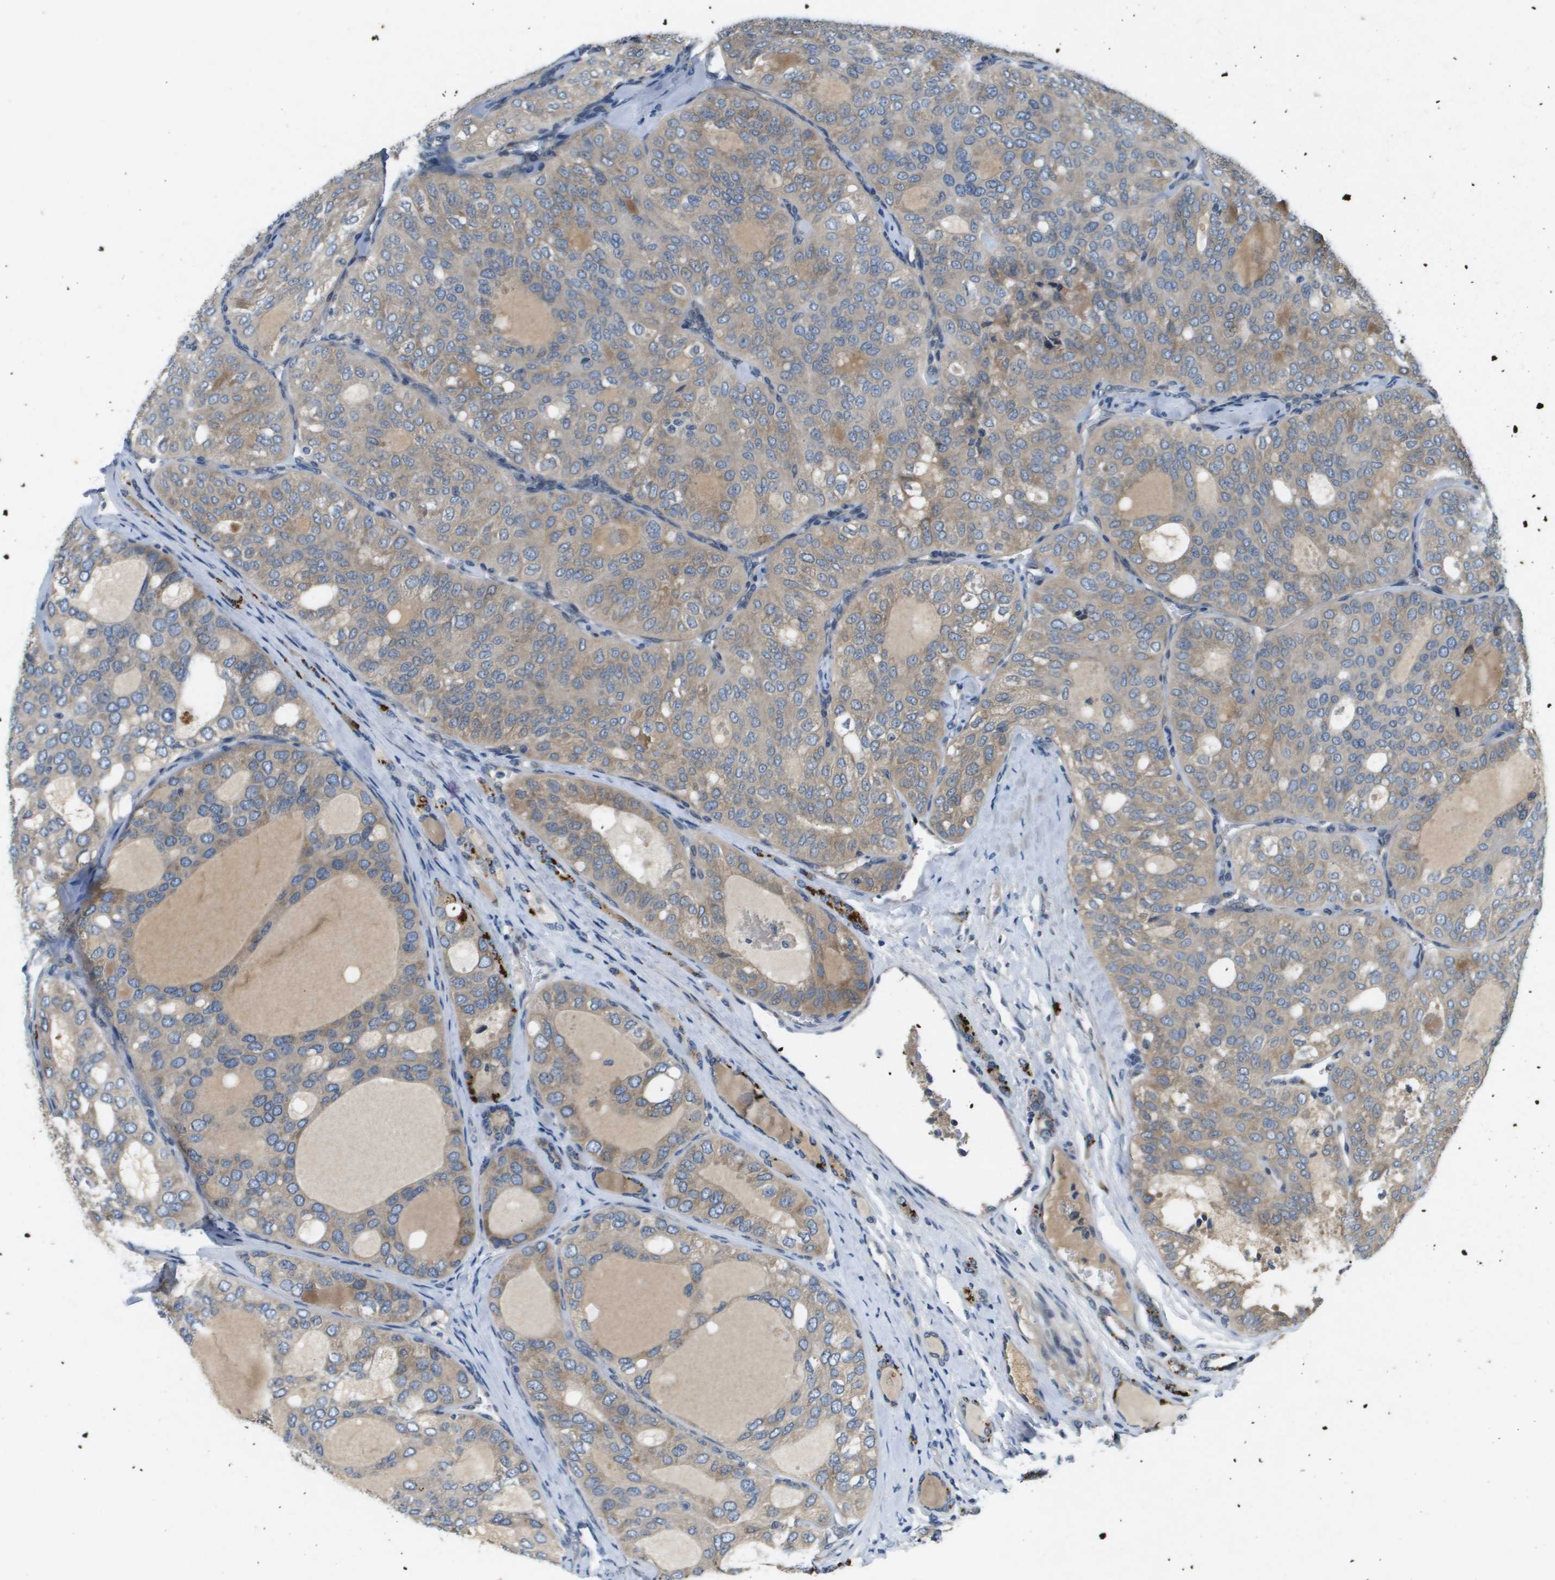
{"staining": {"intensity": "weak", "quantity": ">75%", "location": "cytoplasmic/membranous"}, "tissue": "thyroid cancer", "cell_type": "Tumor cells", "image_type": "cancer", "snomed": [{"axis": "morphology", "description": "Follicular adenoma carcinoma, NOS"}, {"axis": "topography", "description": "Thyroid gland"}], "caption": "Tumor cells exhibit weak cytoplasmic/membranous staining in approximately >75% of cells in thyroid cancer (follicular adenoma carcinoma).", "gene": "PGAP3", "patient": {"sex": "male", "age": 75}}